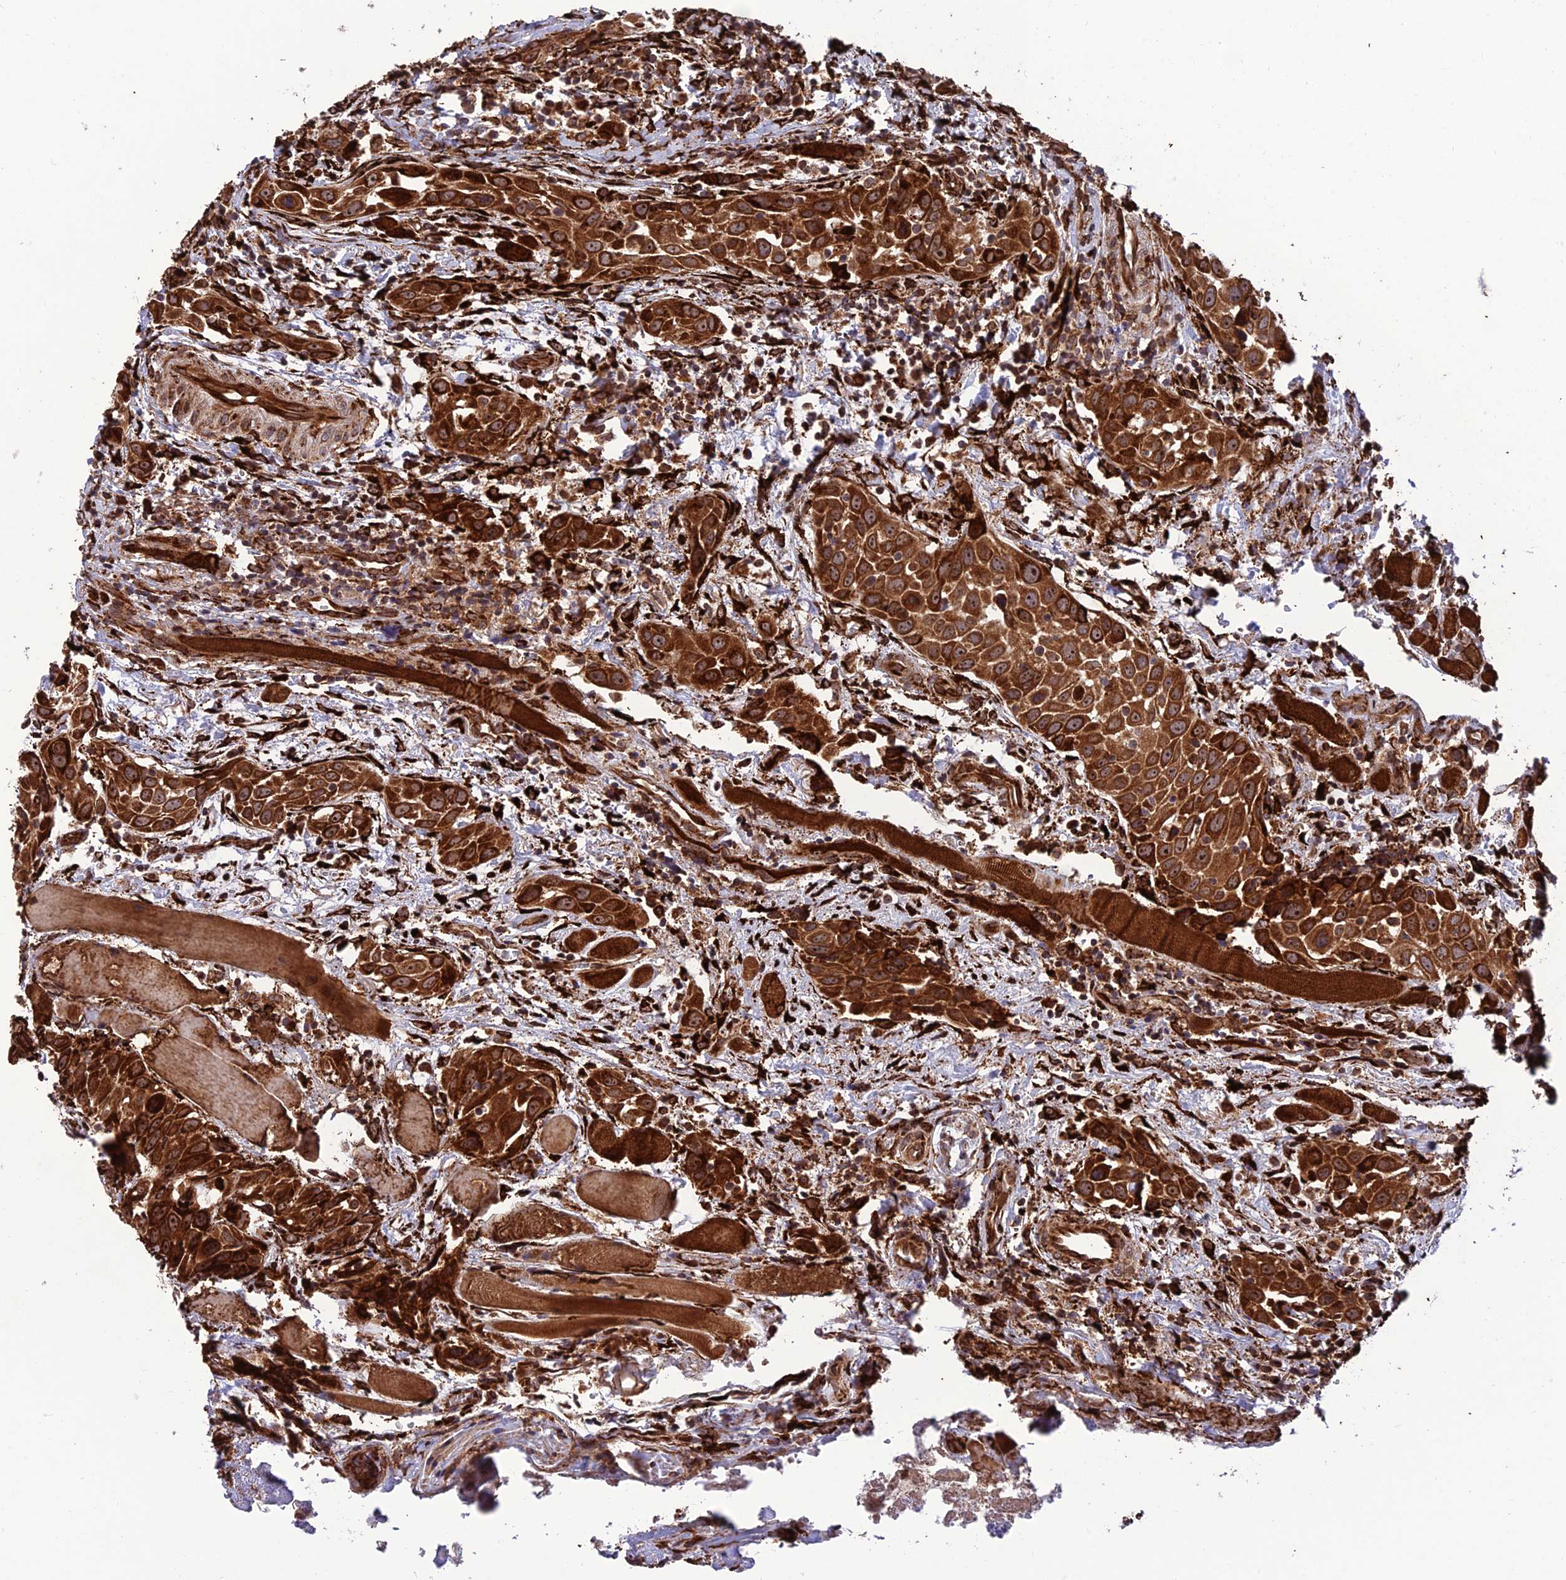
{"staining": {"intensity": "strong", "quantity": ">75%", "location": "cytoplasmic/membranous,nuclear"}, "tissue": "head and neck cancer", "cell_type": "Tumor cells", "image_type": "cancer", "snomed": [{"axis": "morphology", "description": "Squamous cell carcinoma, NOS"}, {"axis": "topography", "description": "Oral tissue"}, {"axis": "topography", "description": "Head-Neck"}], "caption": "Squamous cell carcinoma (head and neck) stained with a protein marker exhibits strong staining in tumor cells.", "gene": "CRTAP", "patient": {"sex": "female", "age": 50}}